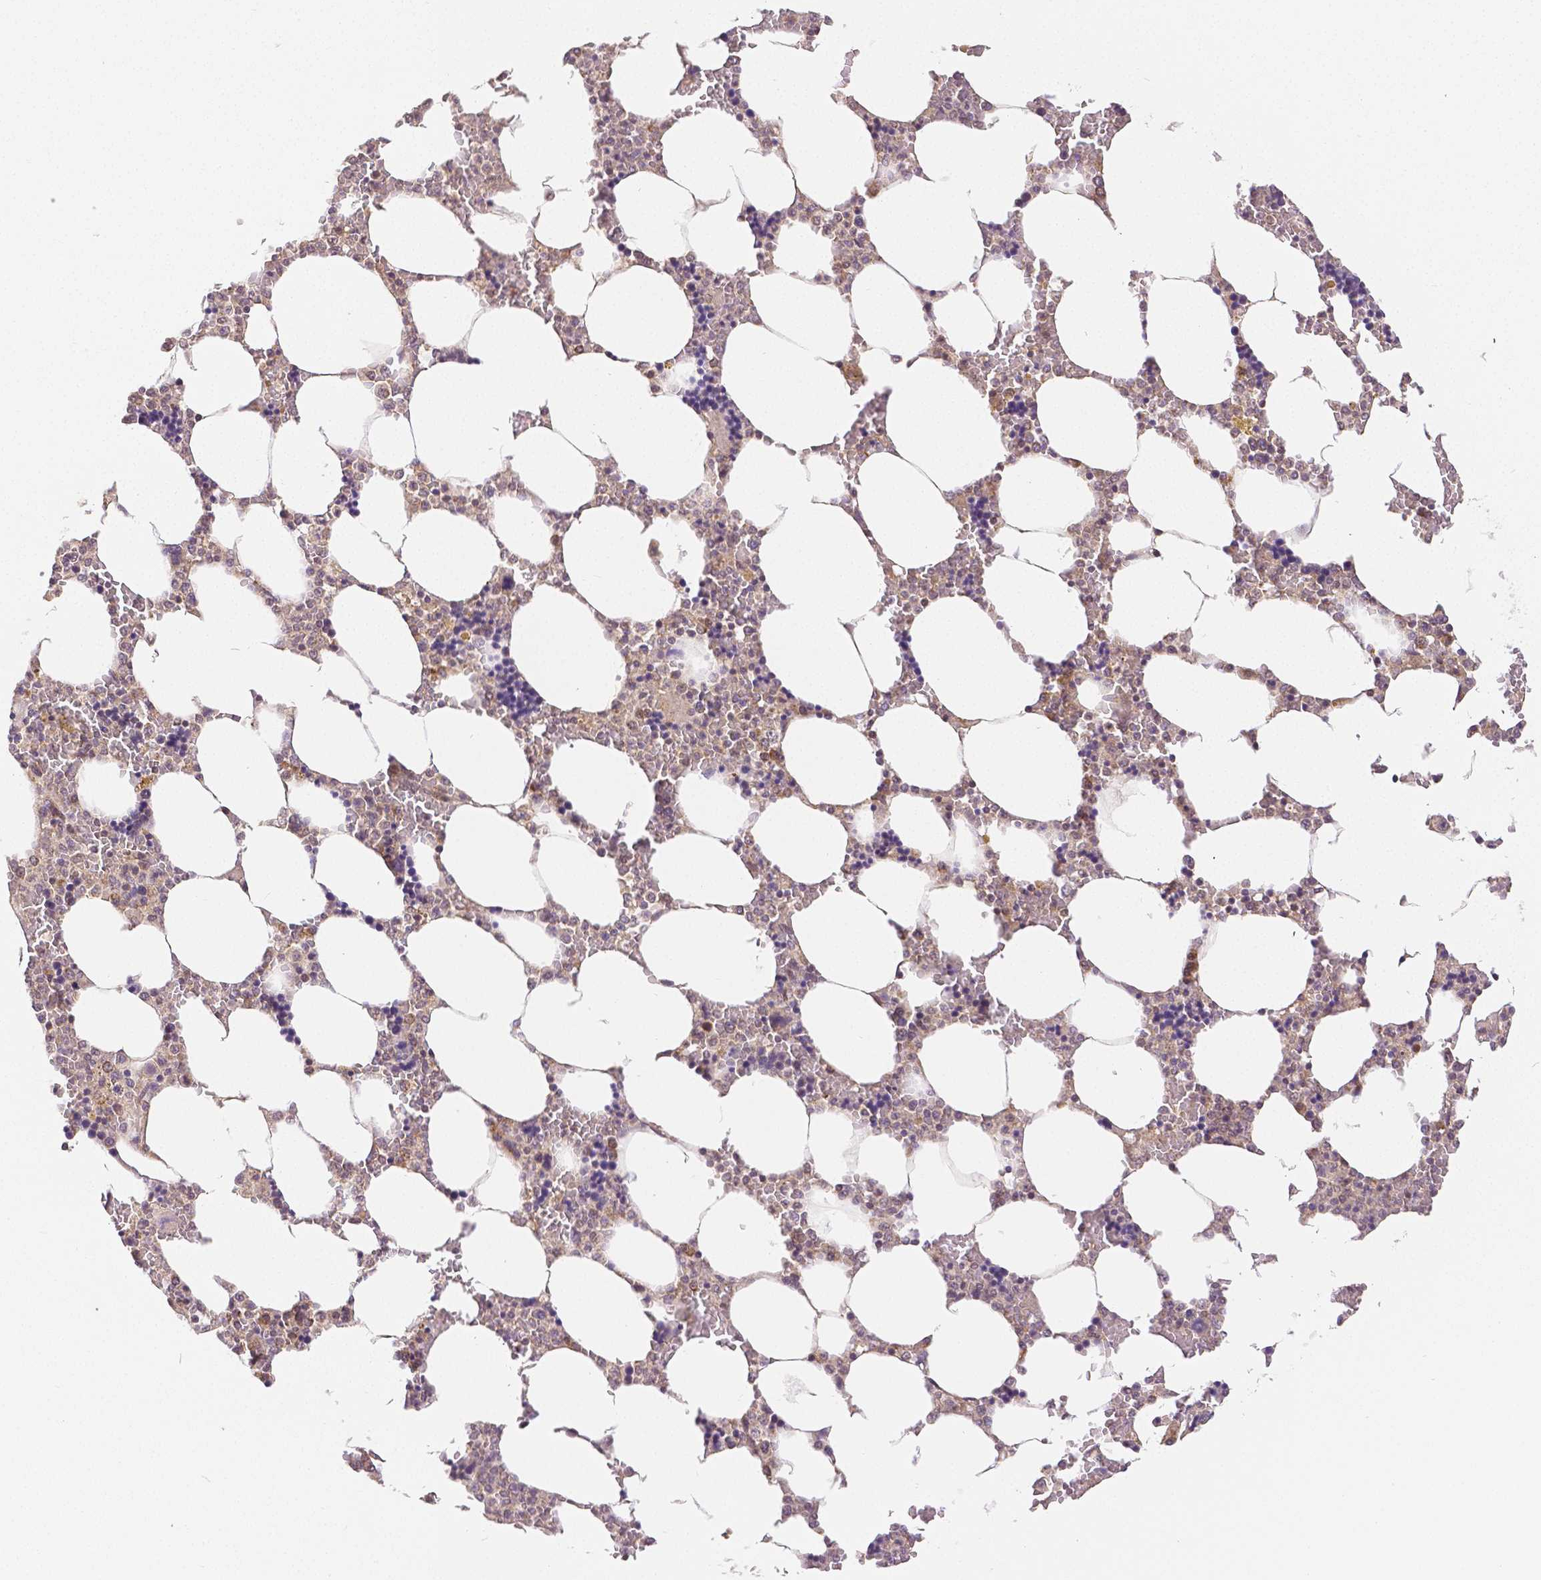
{"staining": {"intensity": "weak", "quantity": "<25%", "location": "cytoplasmic/membranous,nuclear"}, "tissue": "bone marrow", "cell_type": "Hematopoietic cells", "image_type": "normal", "snomed": [{"axis": "morphology", "description": "Normal tissue, NOS"}, {"axis": "topography", "description": "Bone marrow"}], "caption": "Immunohistochemistry (IHC) histopathology image of normal bone marrow: human bone marrow stained with DAB (3,3'-diaminobenzidine) demonstrates no significant protein expression in hematopoietic cells.", "gene": "RHOT1", "patient": {"sex": "male", "age": 64}}